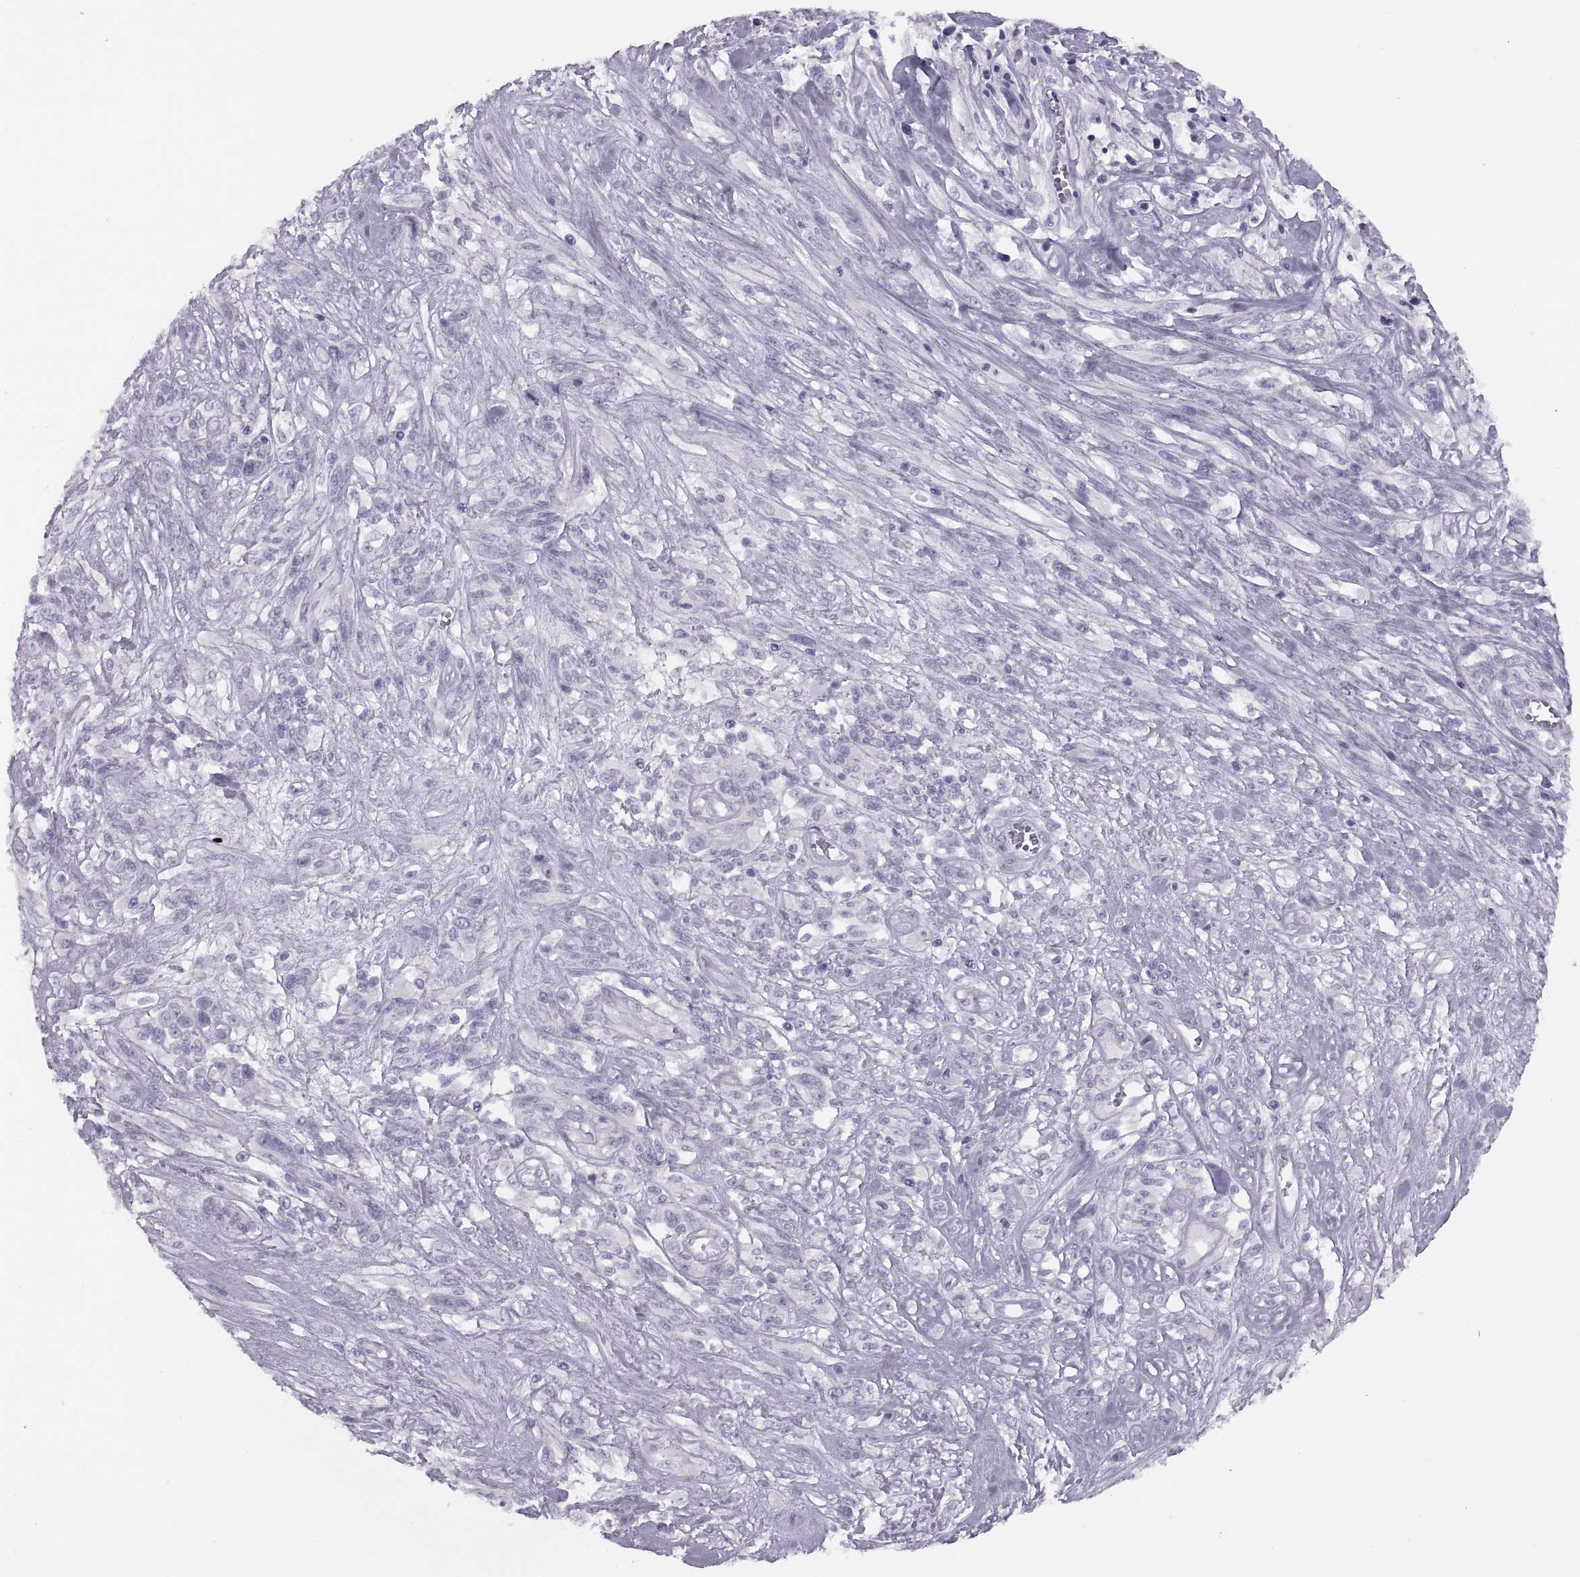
{"staining": {"intensity": "negative", "quantity": "none", "location": "none"}, "tissue": "melanoma", "cell_type": "Tumor cells", "image_type": "cancer", "snomed": [{"axis": "morphology", "description": "Malignant melanoma, NOS"}, {"axis": "topography", "description": "Skin"}], "caption": "This is an immunohistochemistry photomicrograph of melanoma. There is no staining in tumor cells.", "gene": "FAM24A", "patient": {"sex": "female", "age": 91}}